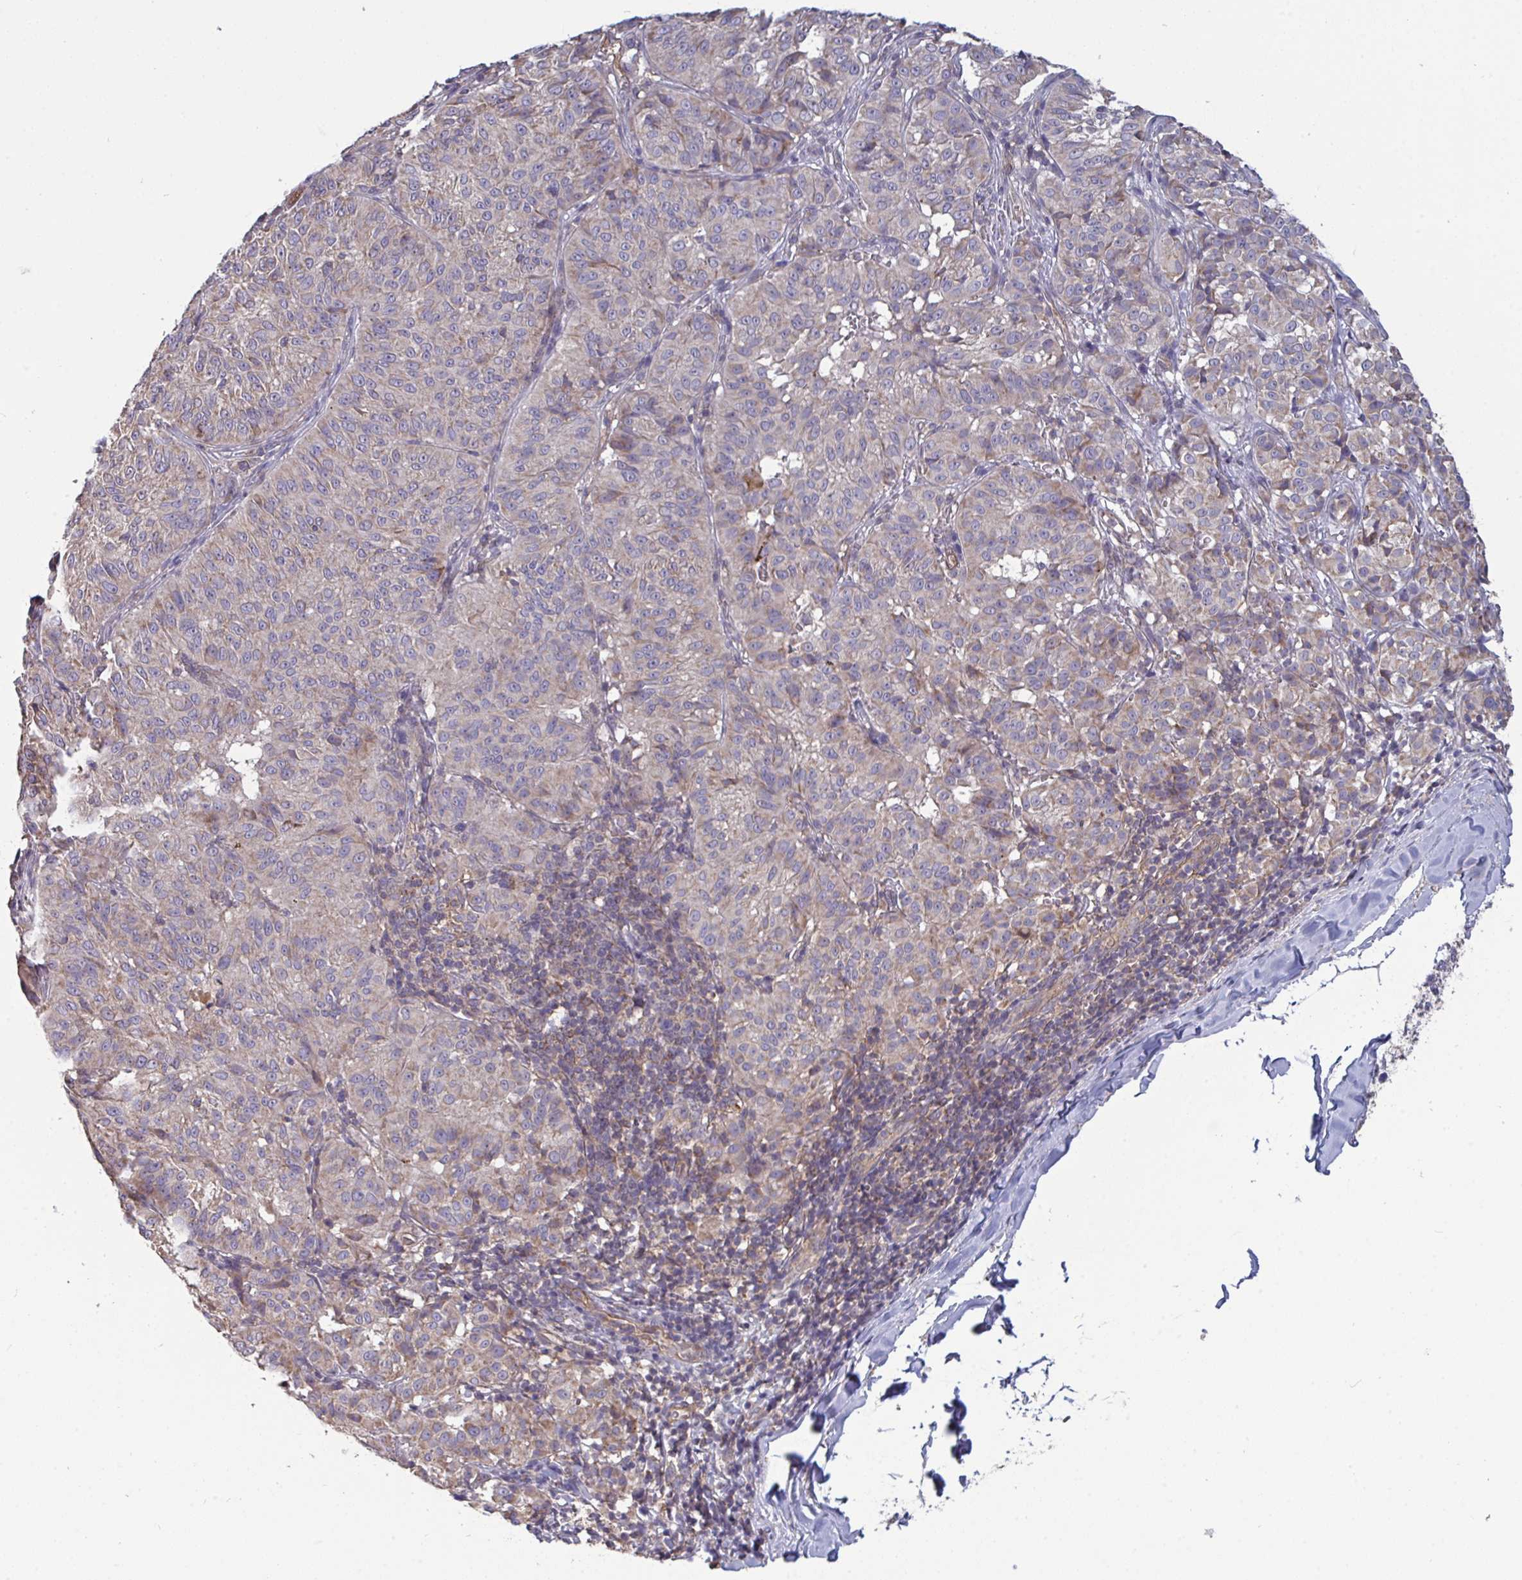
{"staining": {"intensity": "negative", "quantity": "none", "location": "none"}, "tissue": "melanoma", "cell_type": "Tumor cells", "image_type": "cancer", "snomed": [{"axis": "morphology", "description": "Malignant melanoma, NOS"}, {"axis": "topography", "description": "Skin"}], "caption": "A micrograph of human malignant melanoma is negative for staining in tumor cells.", "gene": "ISCU", "patient": {"sex": "female", "age": 72}}